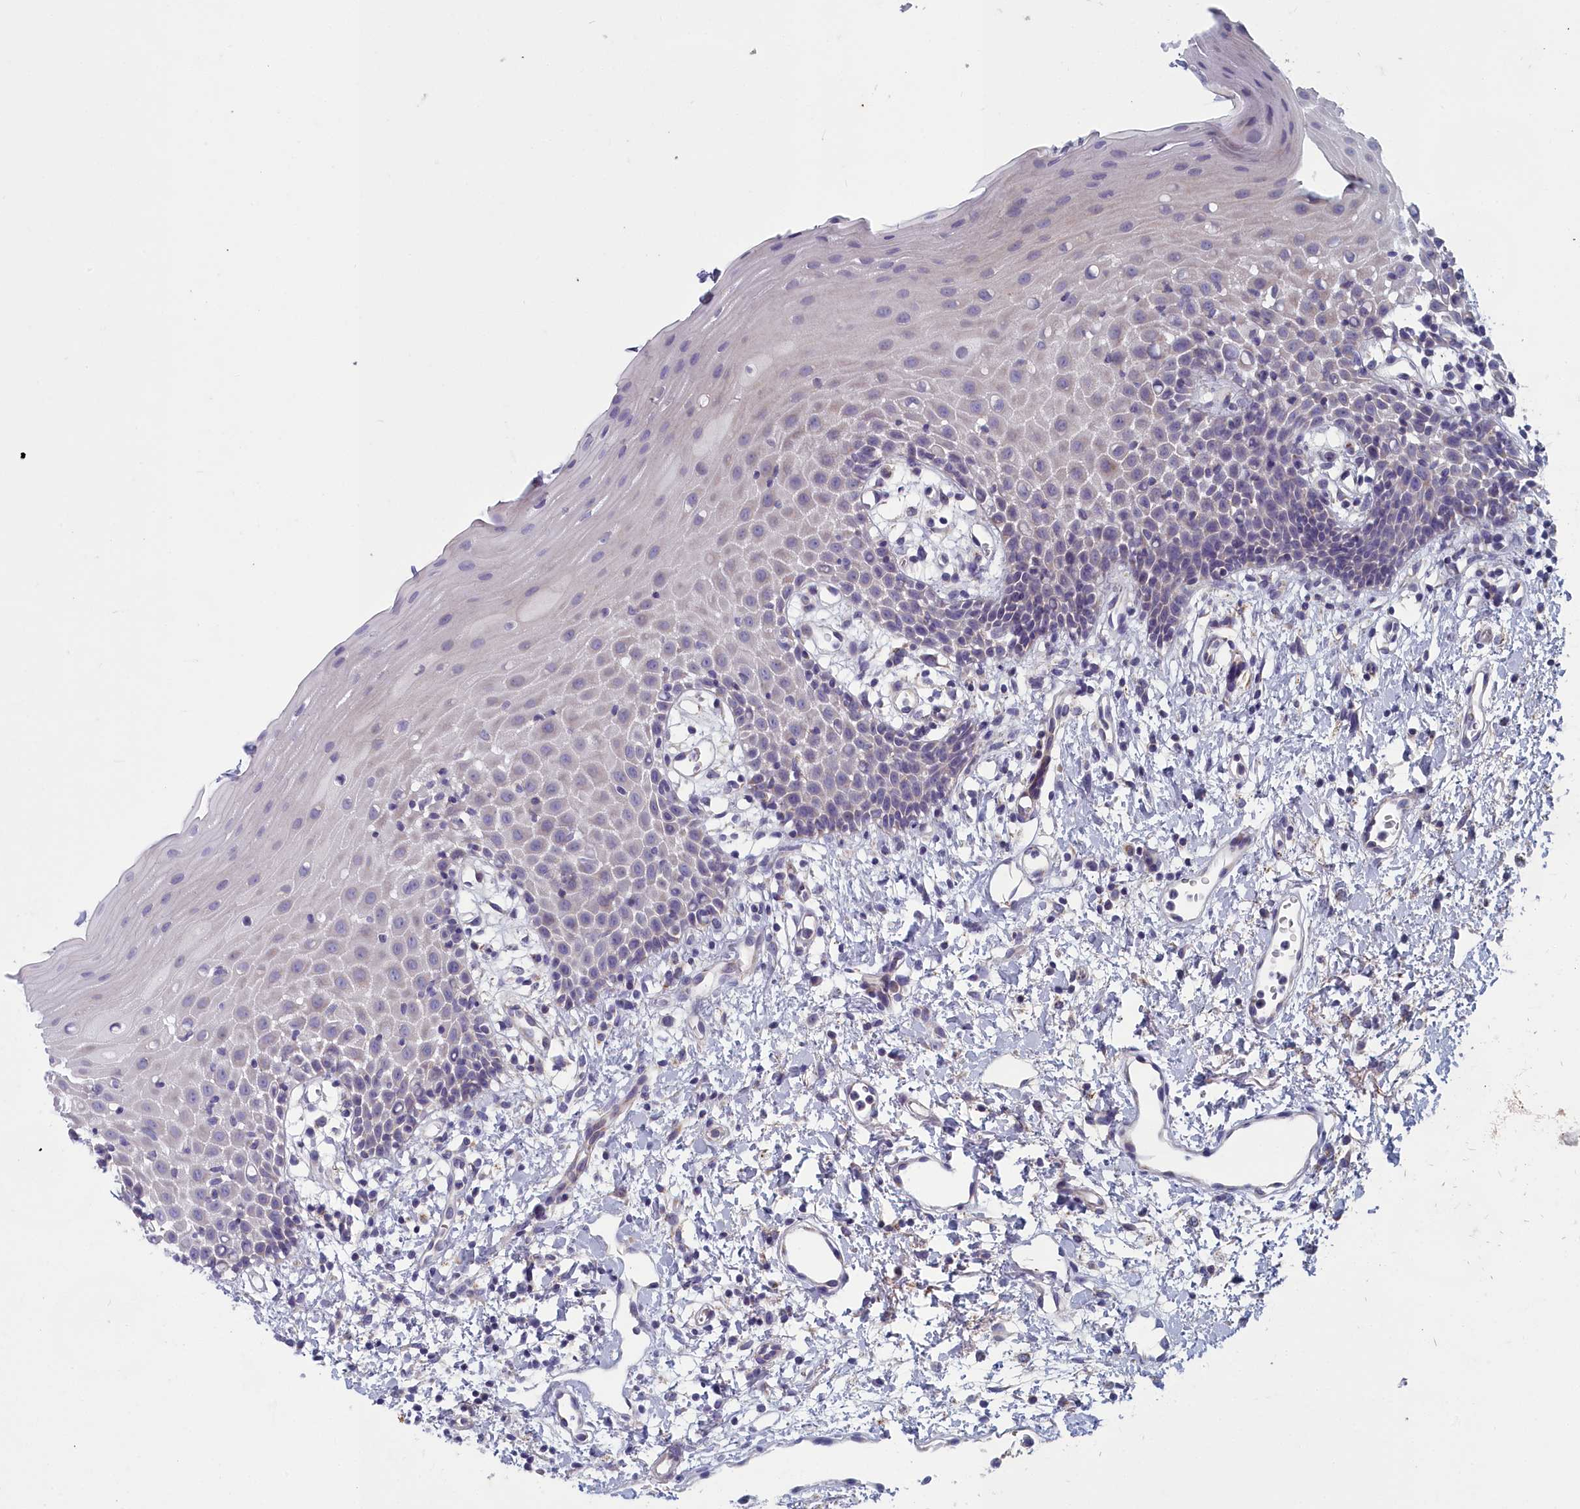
{"staining": {"intensity": "negative", "quantity": "none", "location": "none"}, "tissue": "oral mucosa", "cell_type": "Squamous epithelial cells", "image_type": "normal", "snomed": [{"axis": "morphology", "description": "Normal tissue, NOS"}, {"axis": "topography", "description": "Oral tissue"}], "caption": "IHC photomicrograph of benign human oral mucosa stained for a protein (brown), which shows no expression in squamous epithelial cells.", "gene": "INSYN2A", "patient": {"sex": "female", "age": 70}}